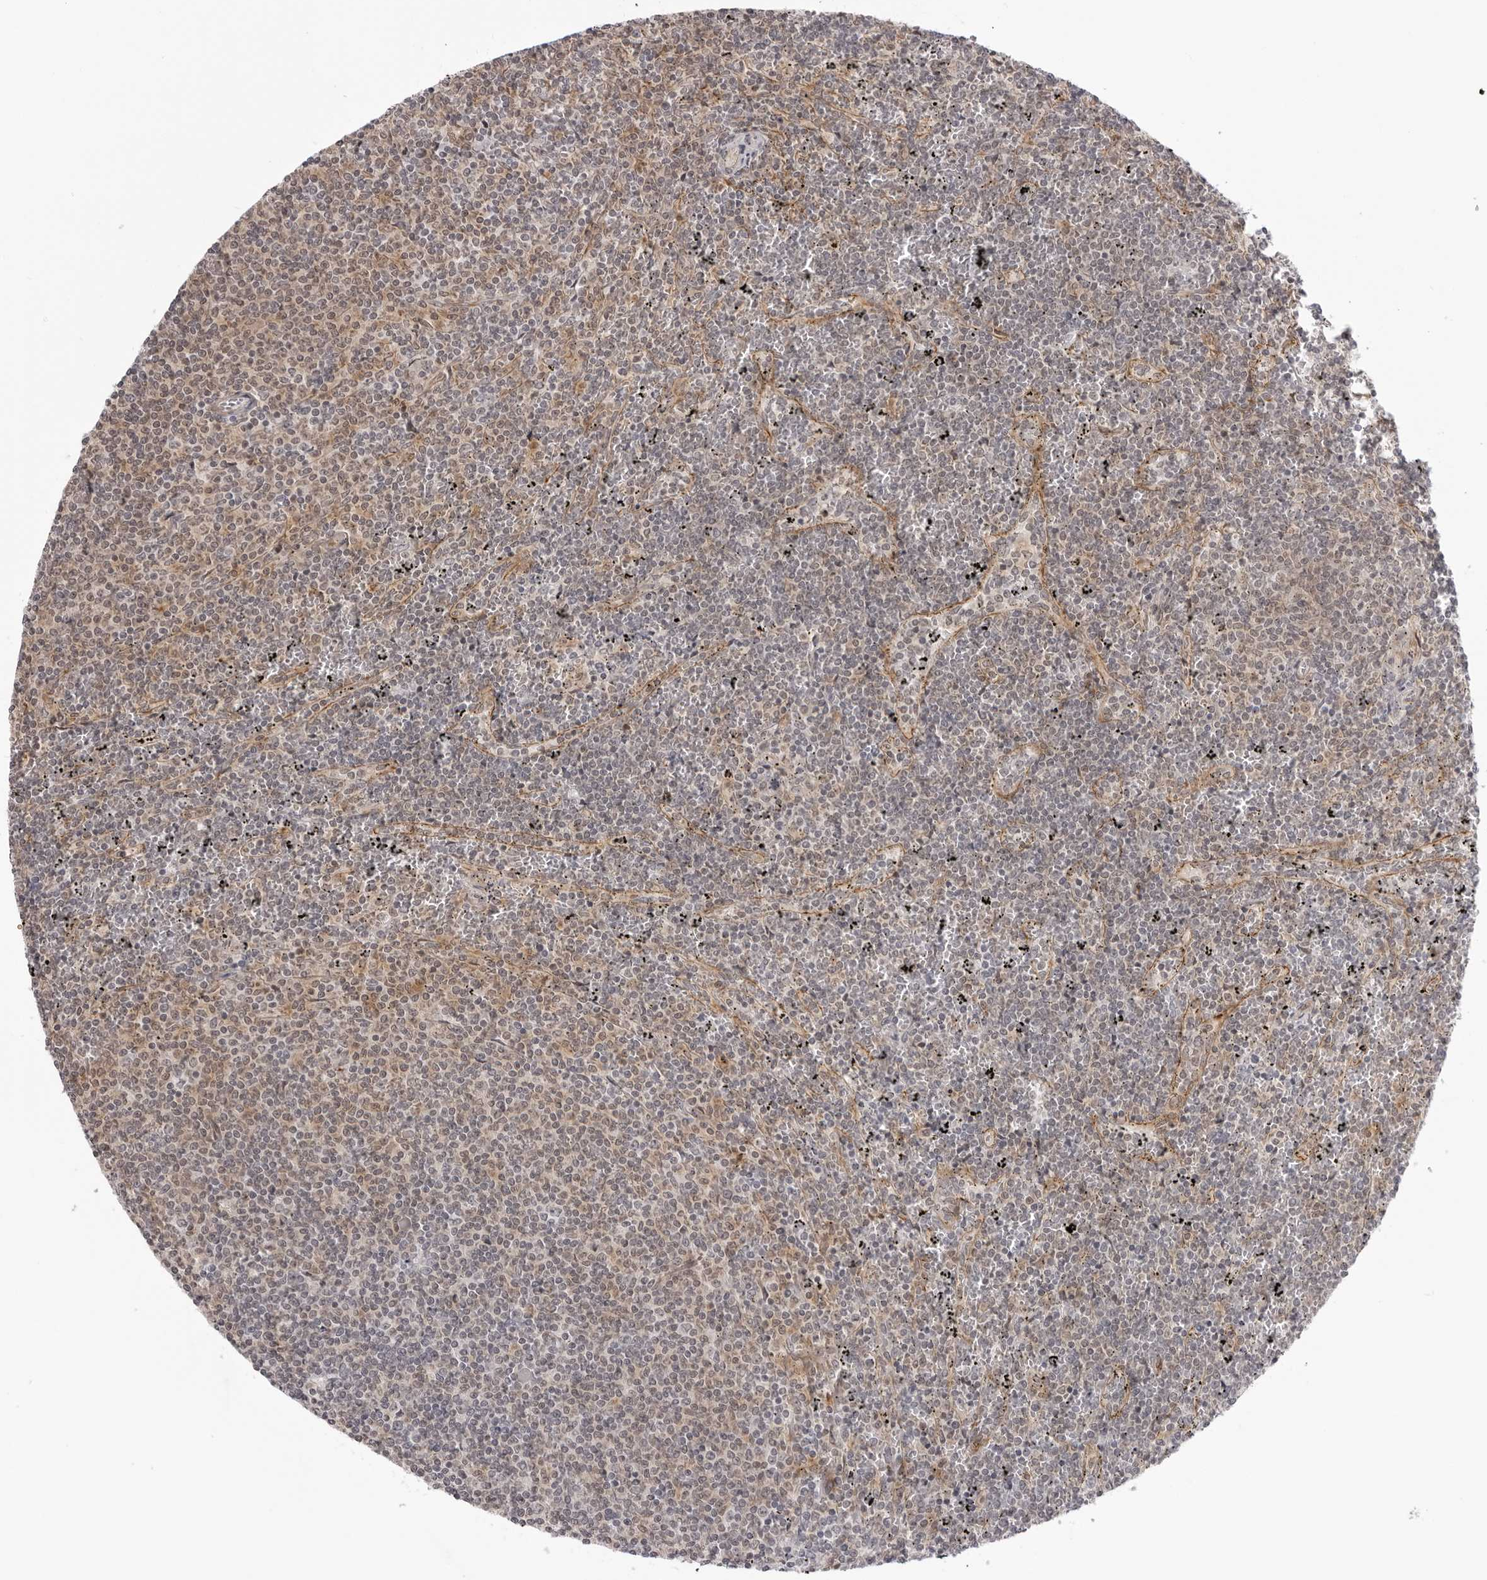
{"staining": {"intensity": "weak", "quantity": "25%-75%", "location": "cytoplasmic/membranous,nuclear"}, "tissue": "lymphoma", "cell_type": "Tumor cells", "image_type": "cancer", "snomed": [{"axis": "morphology", "description": "Malignant lymphoma, non-Hodgkin's type, Low grade"}, {"axis": "topography", "description": "Spleen"}], "caption": "Protein expression analysis of human low-grade malignant lymphoma, non-Hodgkin's type reveals weak cytoplasmic/membranous and nuclear positivity in about 25%-75% of tumor cells.", "gene": "SRGAP2", "patient": {"sex": "female", "age": 50}}